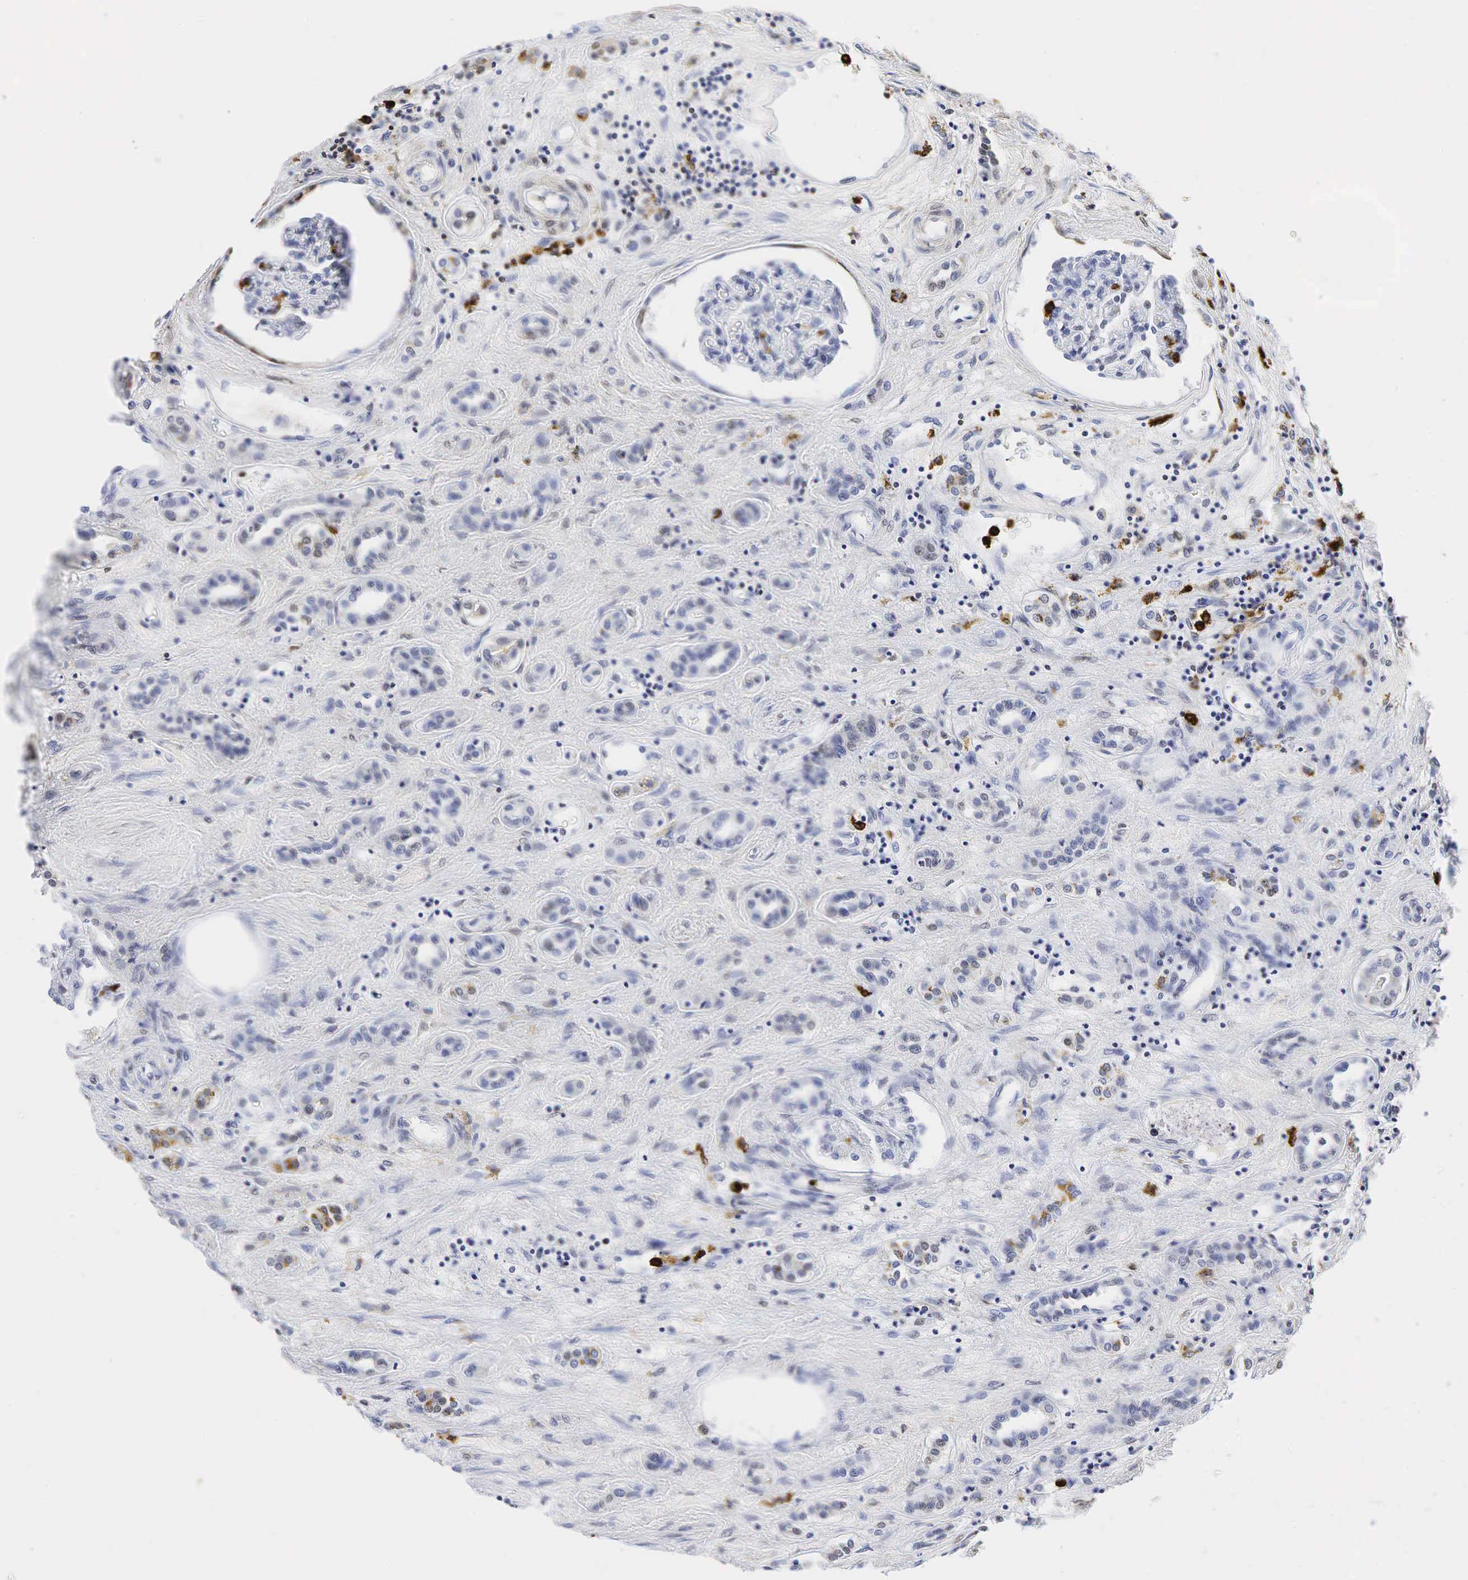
{"staining": {"intensity": "negative", "quantity": "none", "location": "none"}, "tissue": "renal cancer", "cell_type": "Tumor cells", "image_type": "cancer", "snomed": [{"axis": "morphology", "description": "Adenocarcinoma, NOS"}, {"axis": "topography", "description": "Kidney"}], "caption": "The histopathology image reveals no staining of tumor cells in adenocarcinoma (renal).", "gene": "LYZ", "patient": {"sex": "male", "age": 57}}